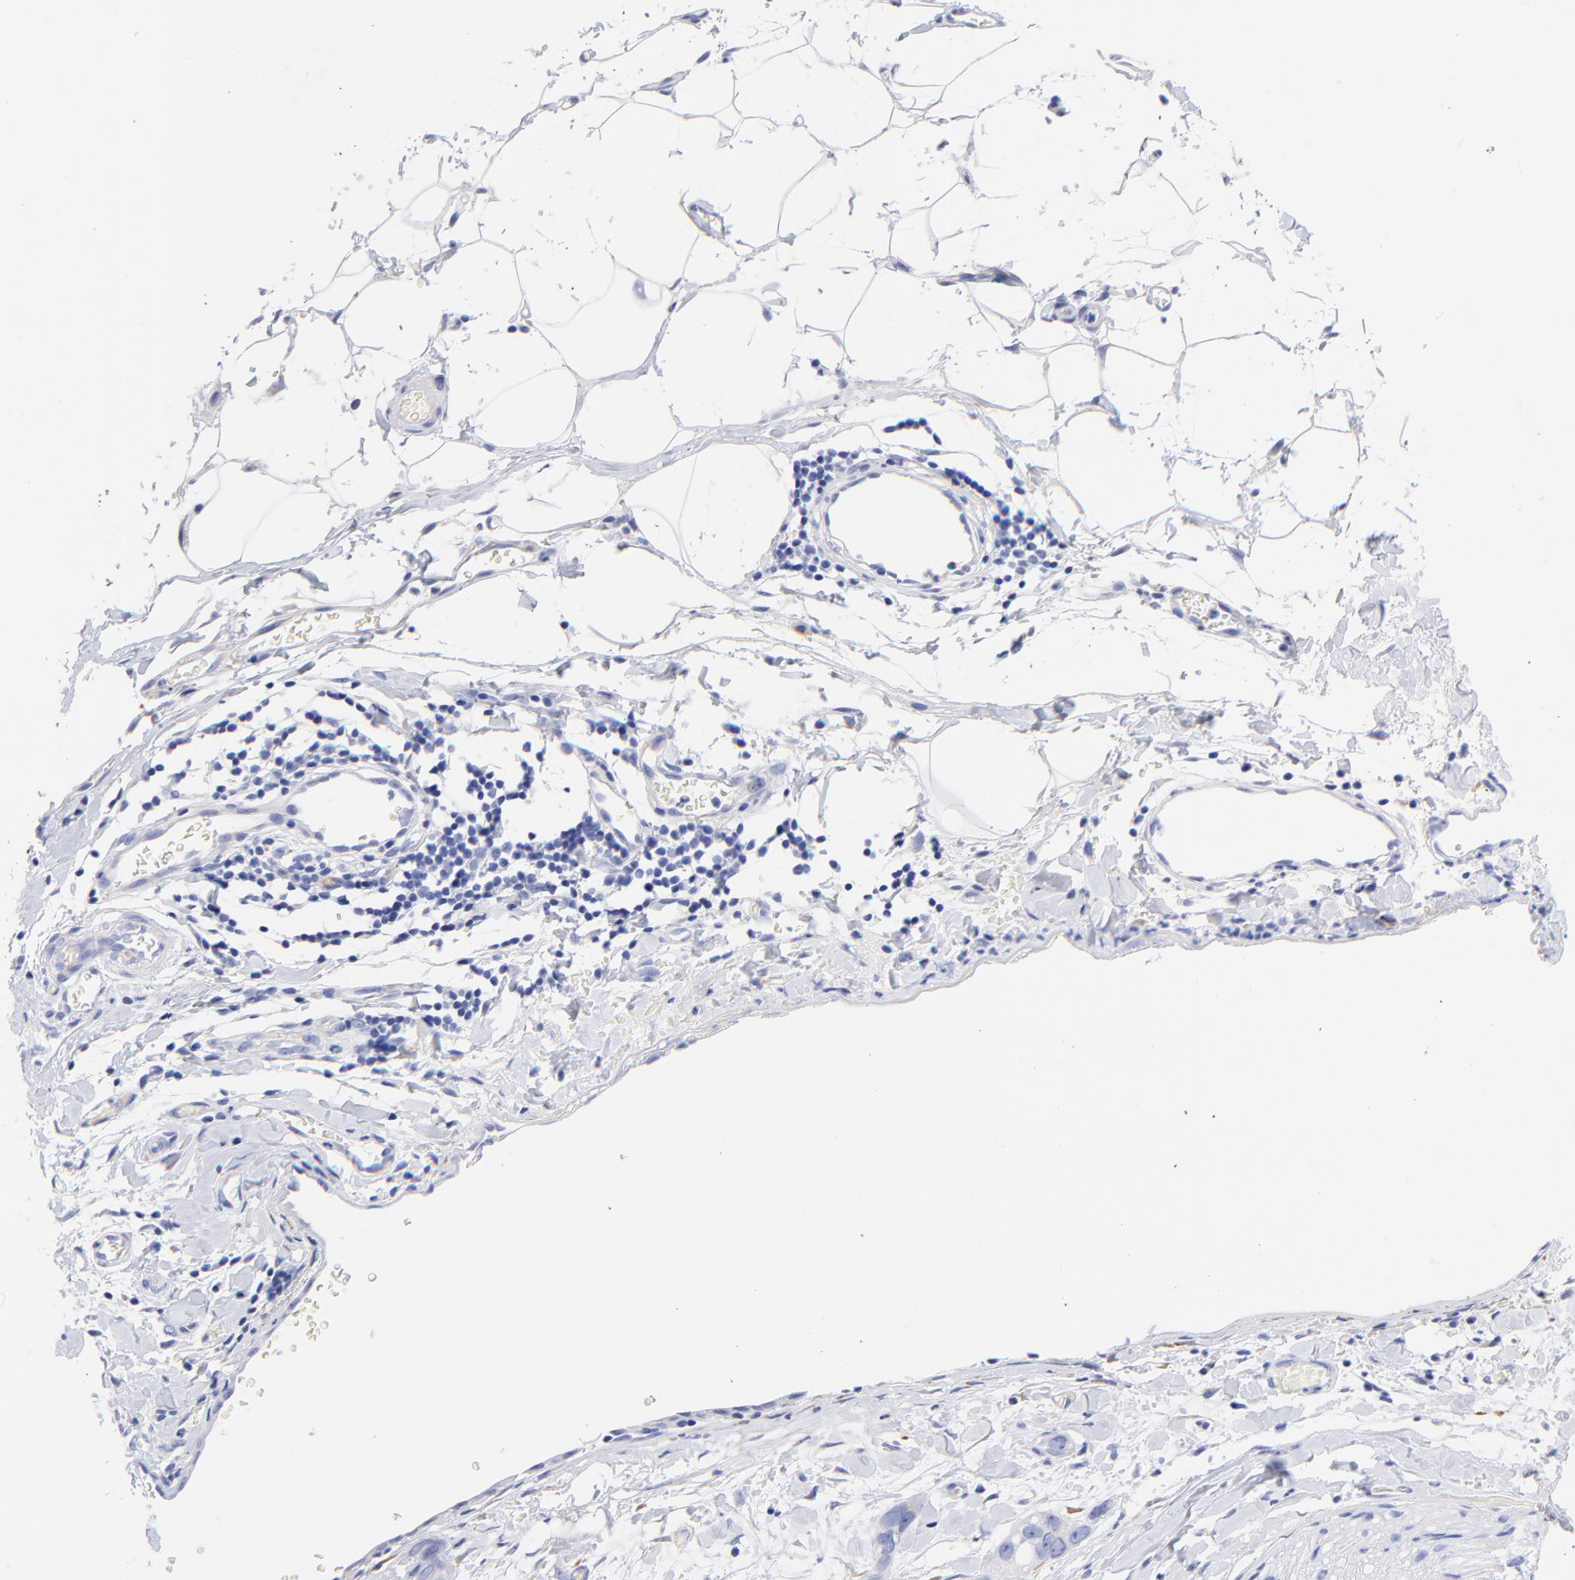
{"staining": {"intensity": "negative", "quantity": "none", "location": "none"}, "tissue": "stomach cancer", "cell_type": "Tumor cells", "image_type": "cancer", "snomed": [{"axis": "morphology", "description": "Adenocarcinoma, NOS"}, {"axis": "topography", "description": "Stomach, upper"}], "caption": "Tumor cells show no significant protein expression in stomach cancer. (DAB IHC with hematoxylin counter stain).", "gene": "C1QTNF6", "patient": {"sex": "male", "age": 47}}